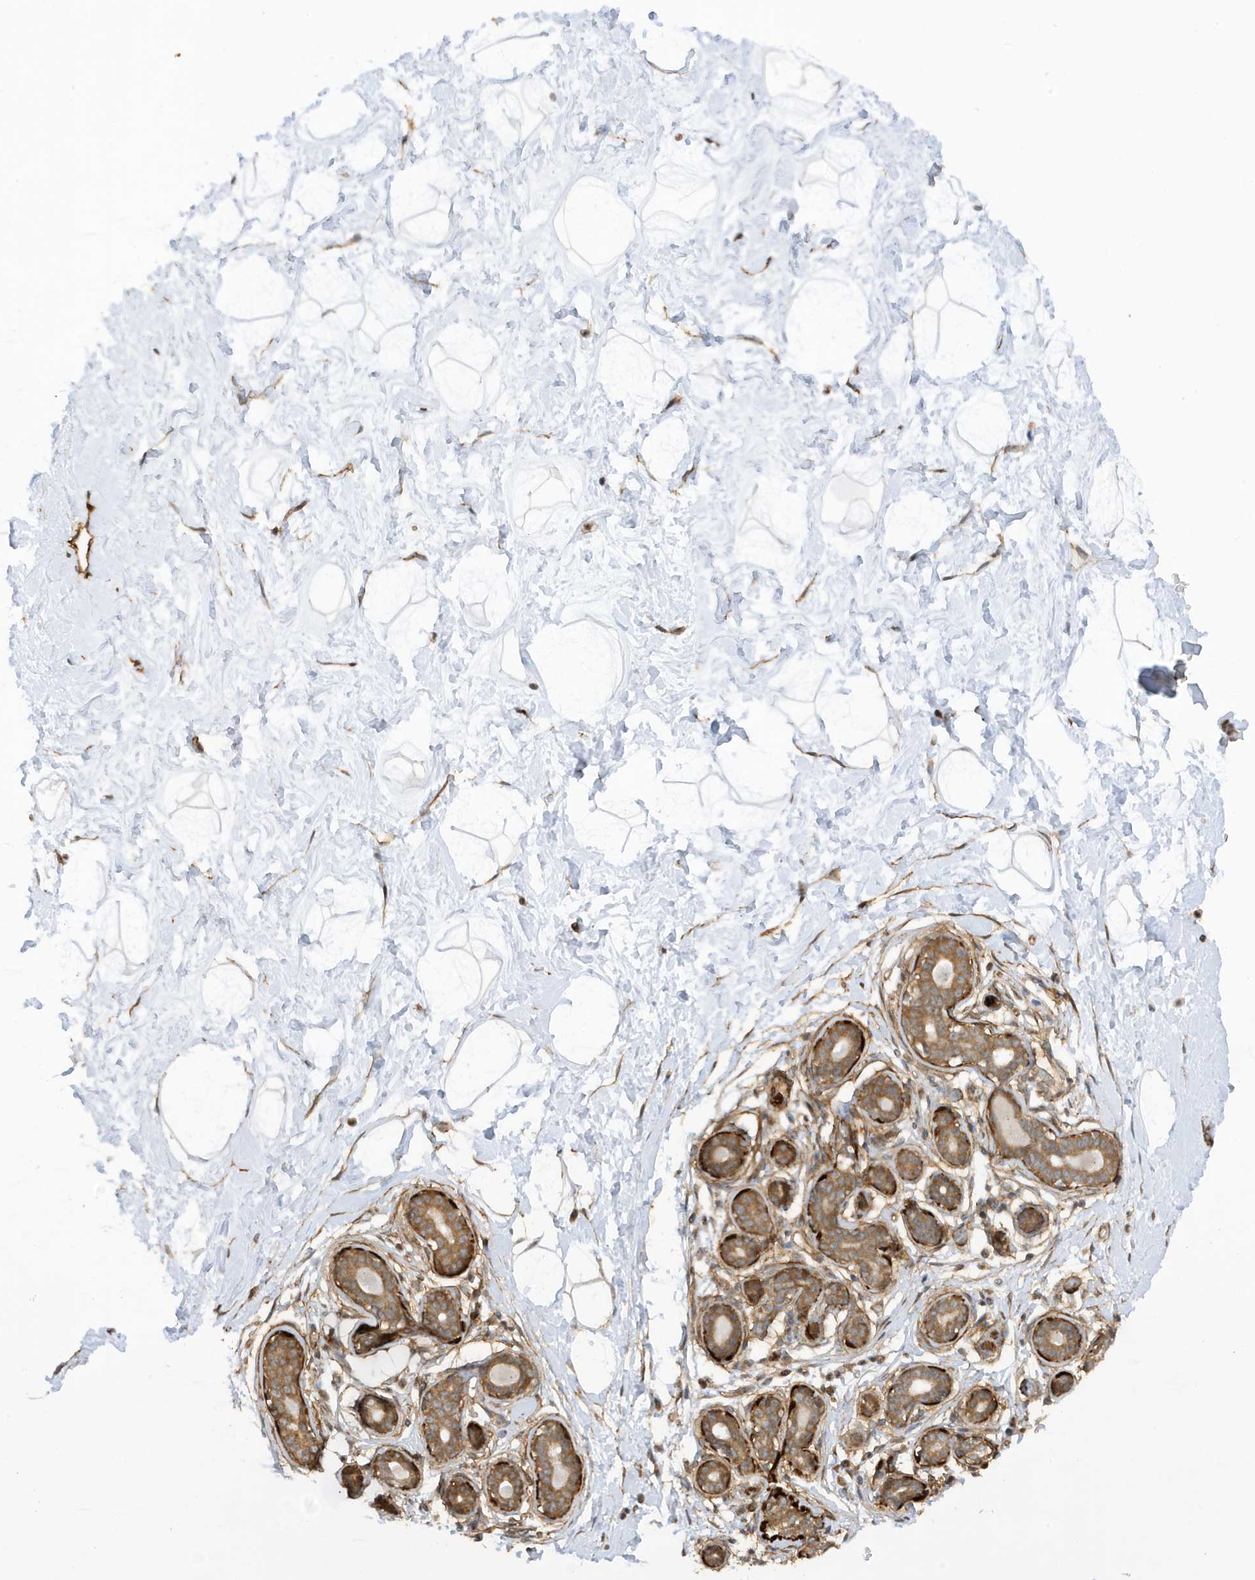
{"staining": {"intensity": "weak", "quantity": "25%-75%", "location": "cytoplasmic/membranous"}, "tissue": "breast", "cell_type": "Adipocytes", "image_type": "normal", "snomed": [{"axis": "morphology", "description": "Normal tissue, NOS"}, {"axis": "morphology", "description": "Adenoma, NOS"}, {"axis": "topography", "description": "Breast"}], "caption": "Immunohistochemistry (DAB) staining of normal human breast exhibits weak cytoplasmic/membranous protein expression in approximately 25%-75% of adipocytes. (brown staining indicates protein expression, while blue staining denotes nuclei).", "gene": "CDC42EP3", "patient": {"sex": "female", "age": 23}}